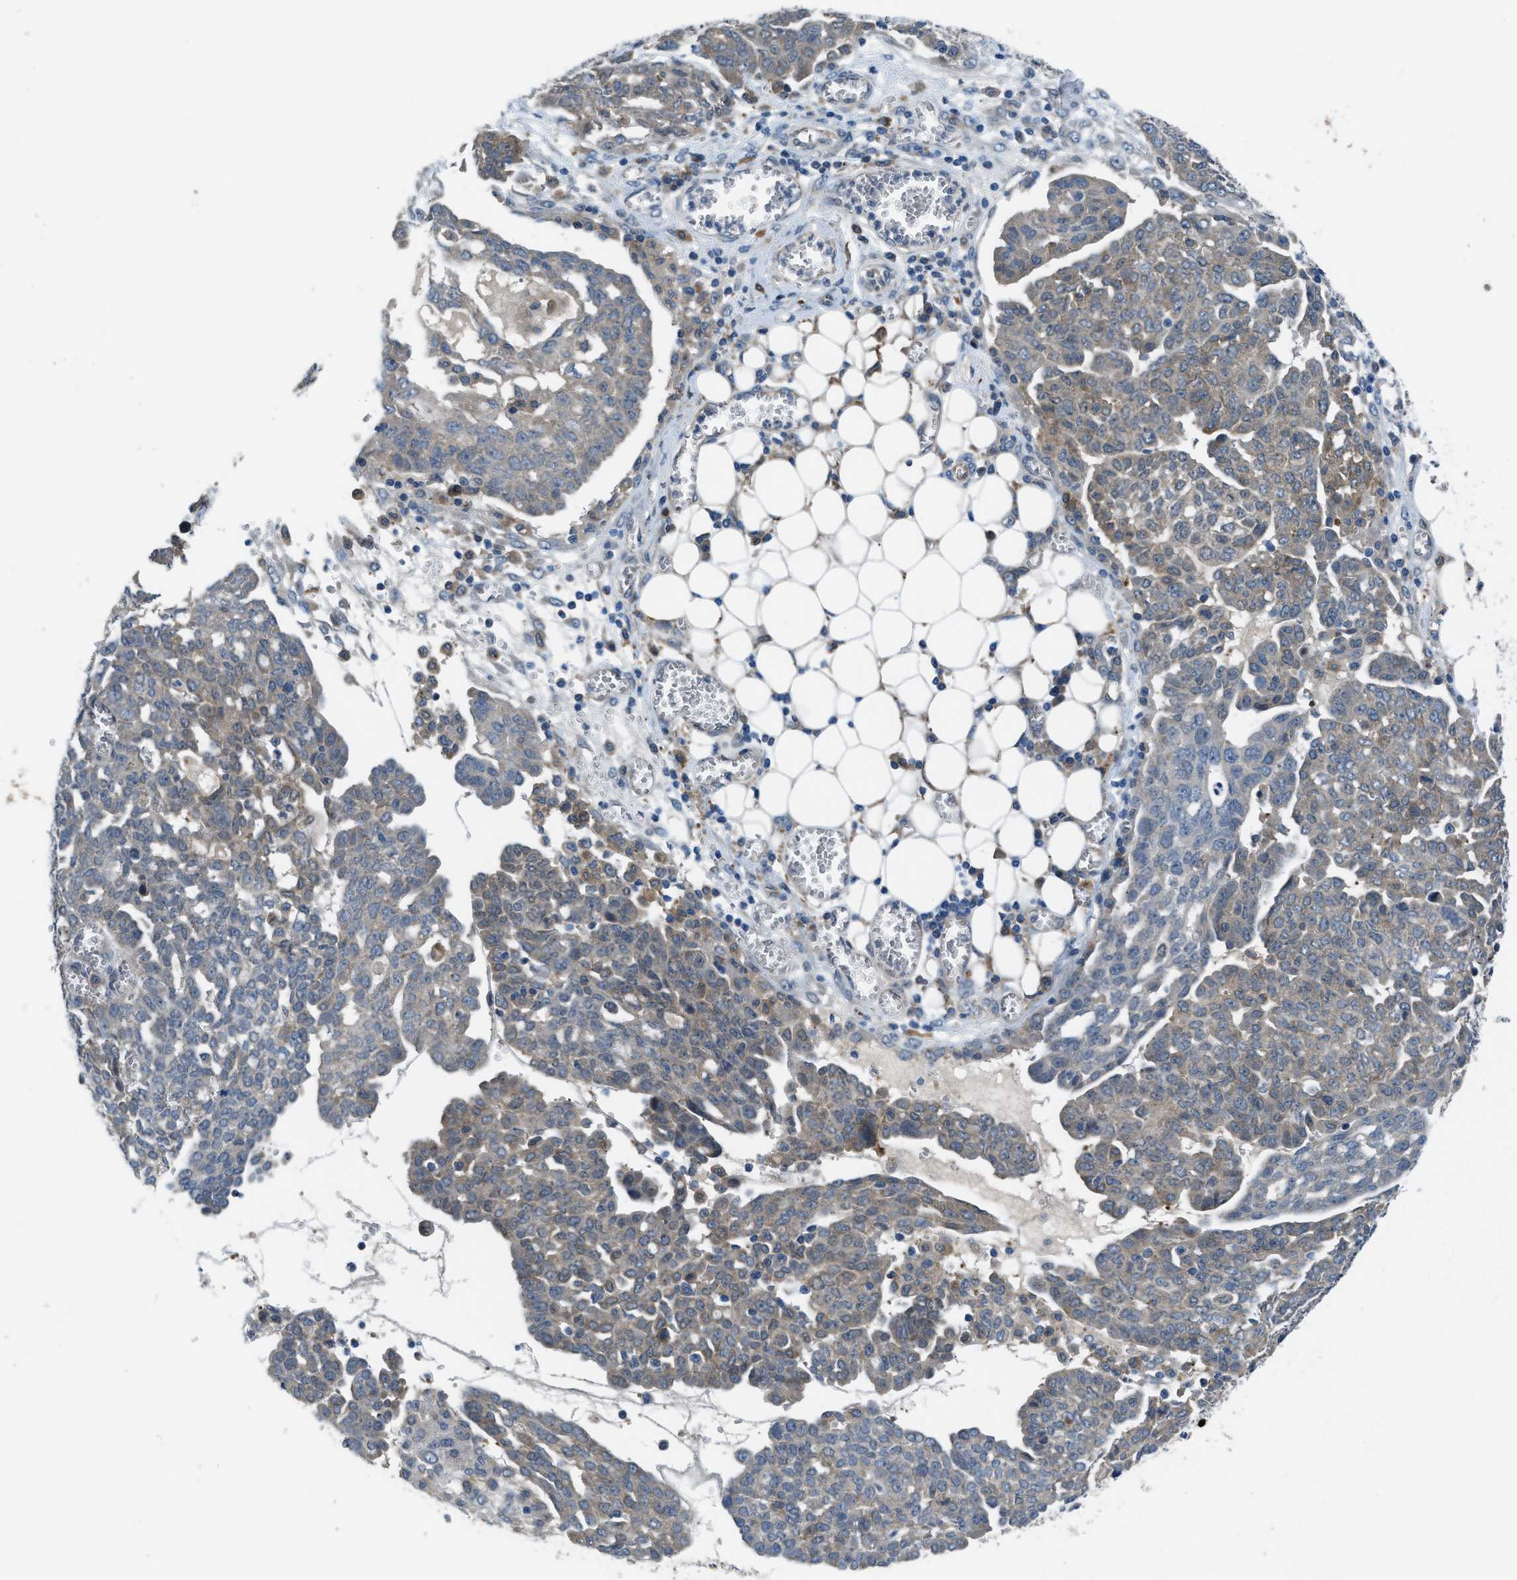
{"staining": {"intensity": "moderate", "quantity": "<25%", "location": "cytoplasmic/membranous"}, "tissue": "ovarian cancer", "cell_type": "Tumor cells", "image_type": "cancer", "snomed": [{"axis": "morphology", "description": "Cystadenocarcinoma, serous, NOS"}, {"axis": "topography", "description": "Soft tissue"}, {"axis": "topography", "description": "Ovary"}], "caption": "Human ovarian cancer stained for a protein (brown) reveals moderate cytoplasmic/membranous positive expression in approximately <25% of tumor cells.", "gene": "BAZ2B", "patient": {"sex": "female", "age": 57}}